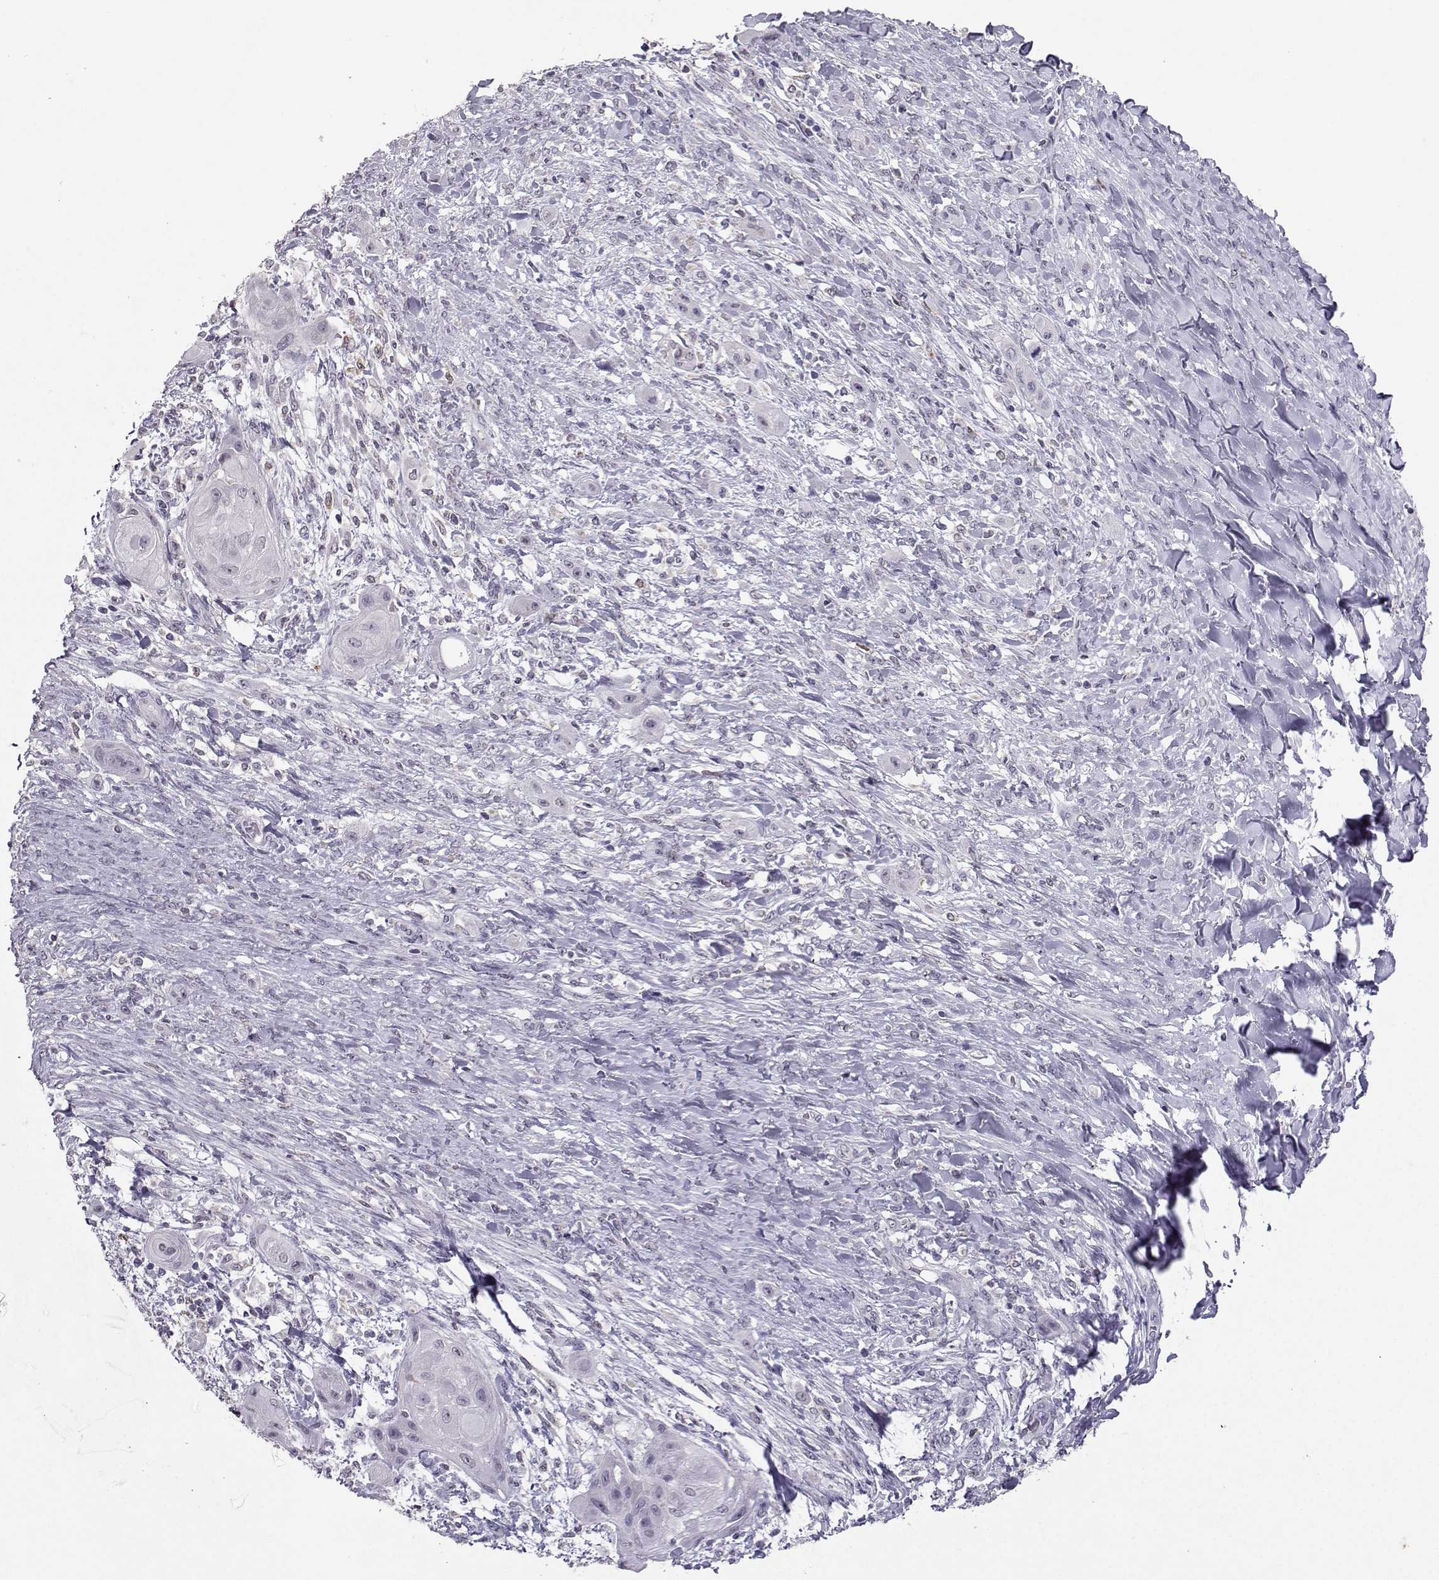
{"staining": {"intensity": "negative", "quantity": "none", "location": "none"}, "tissue": "skin cancer", "cell_type": "Tumor cells", "image_type": "cancer", "snomed": [{"axis": "morphology", "description": "Squamous cell carcinoma, NOS"}, {"axis": "topography", "description": "Skin"}], "caption": "Tumor cells show no significant protein positivity in skin cancer.", "gene": "TBR1", "patient": {"sex": "male", "age": 62}}